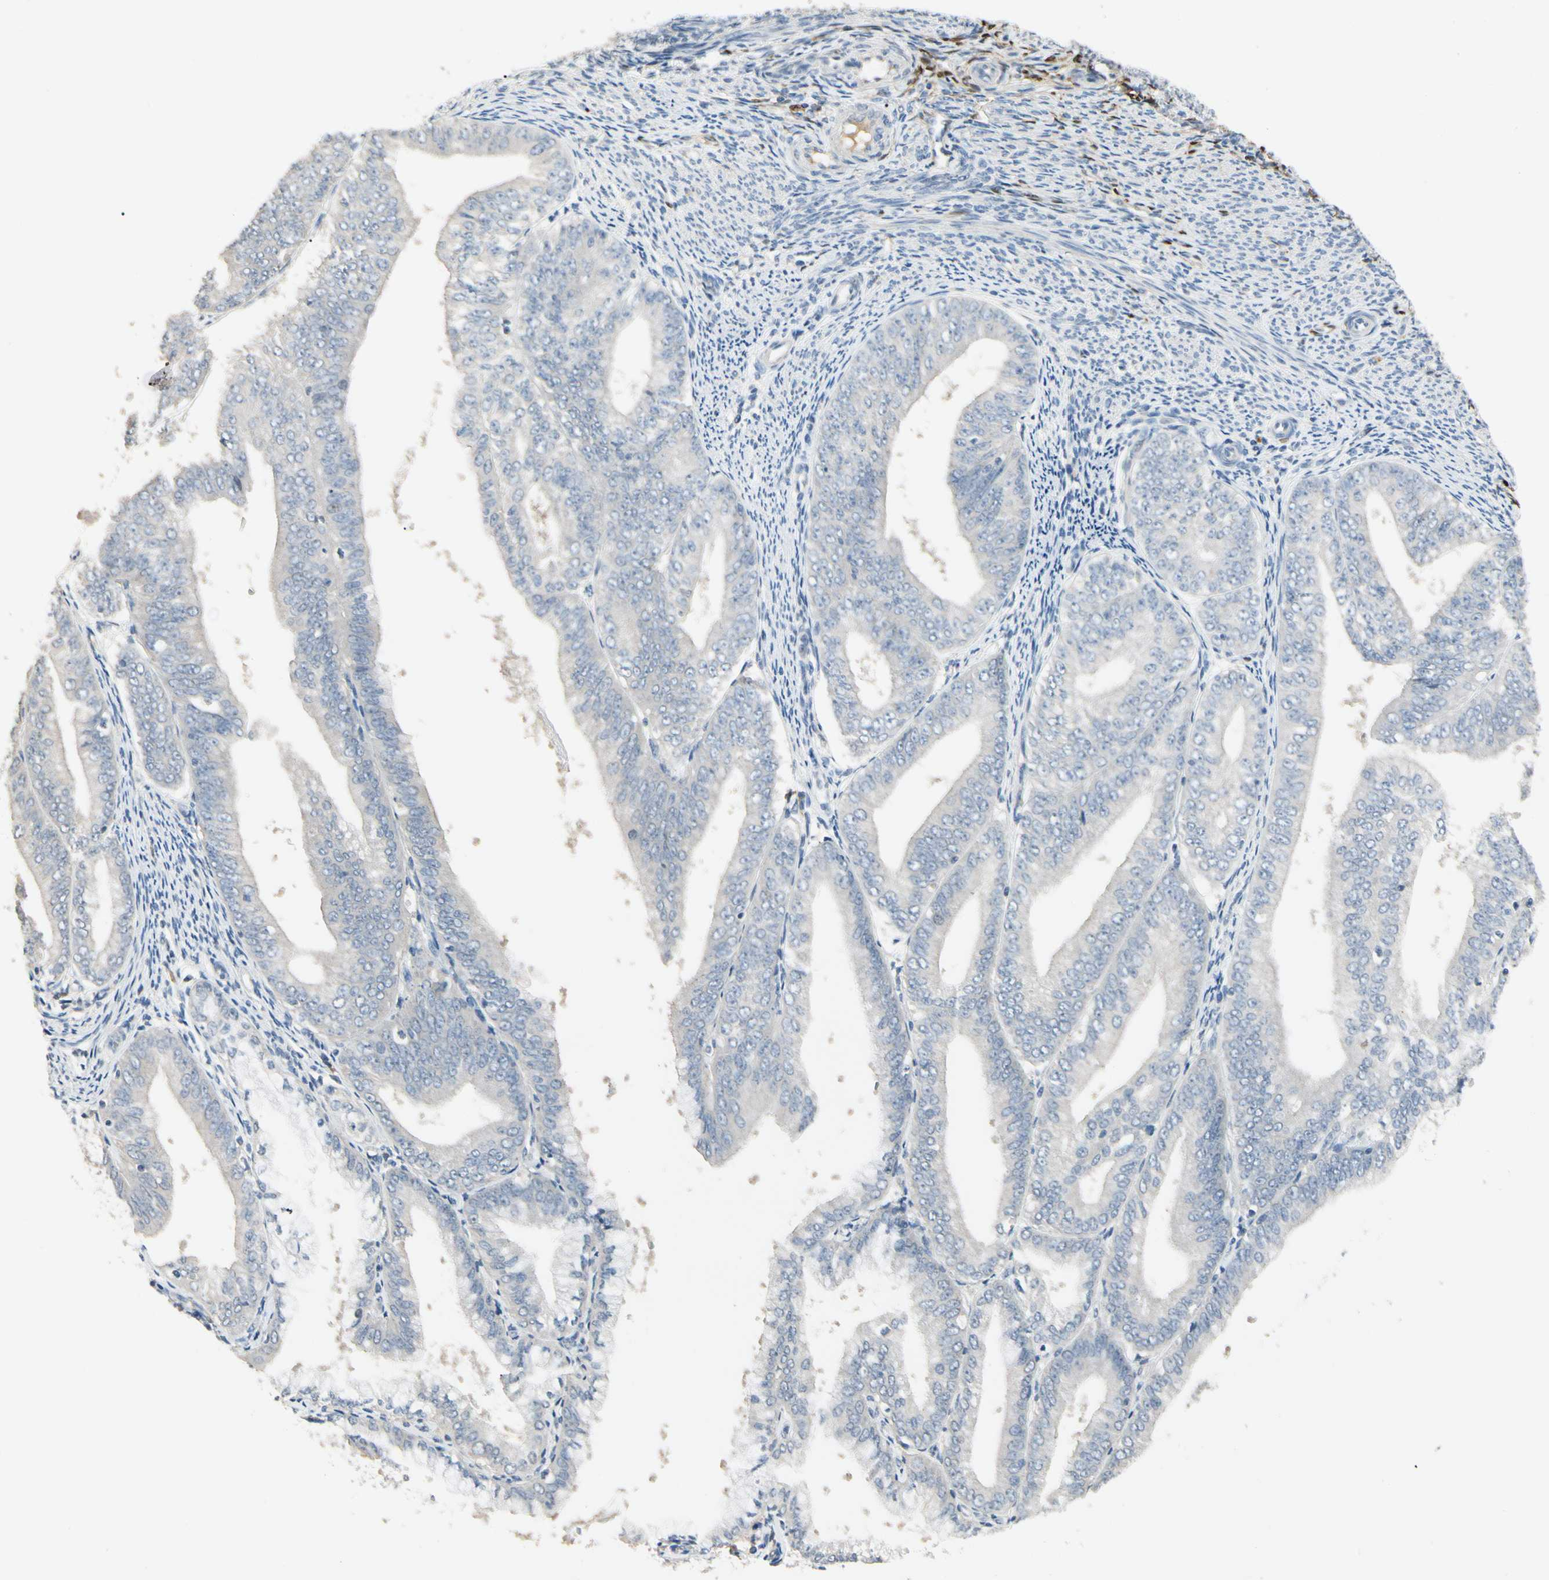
{"staining": {"intensity": "negative", "quantity": "none", "location": "none"}, "tissue": "endometrial cancer", "cell_type": "Tumor cells", "image_type": "cancer", "snomed": [{"axis": "morphology", "description": "Adenocarcinoma, NOS"}, {"axis": "topography", "description": "Endometrium"}], "caption": "Endometrial adenocarcinoma stained for a protein using immunohistochemistry exhibits no staining tumor cells.", "gene": "GNE", "patient": {"sex": "female", "age": 63}}